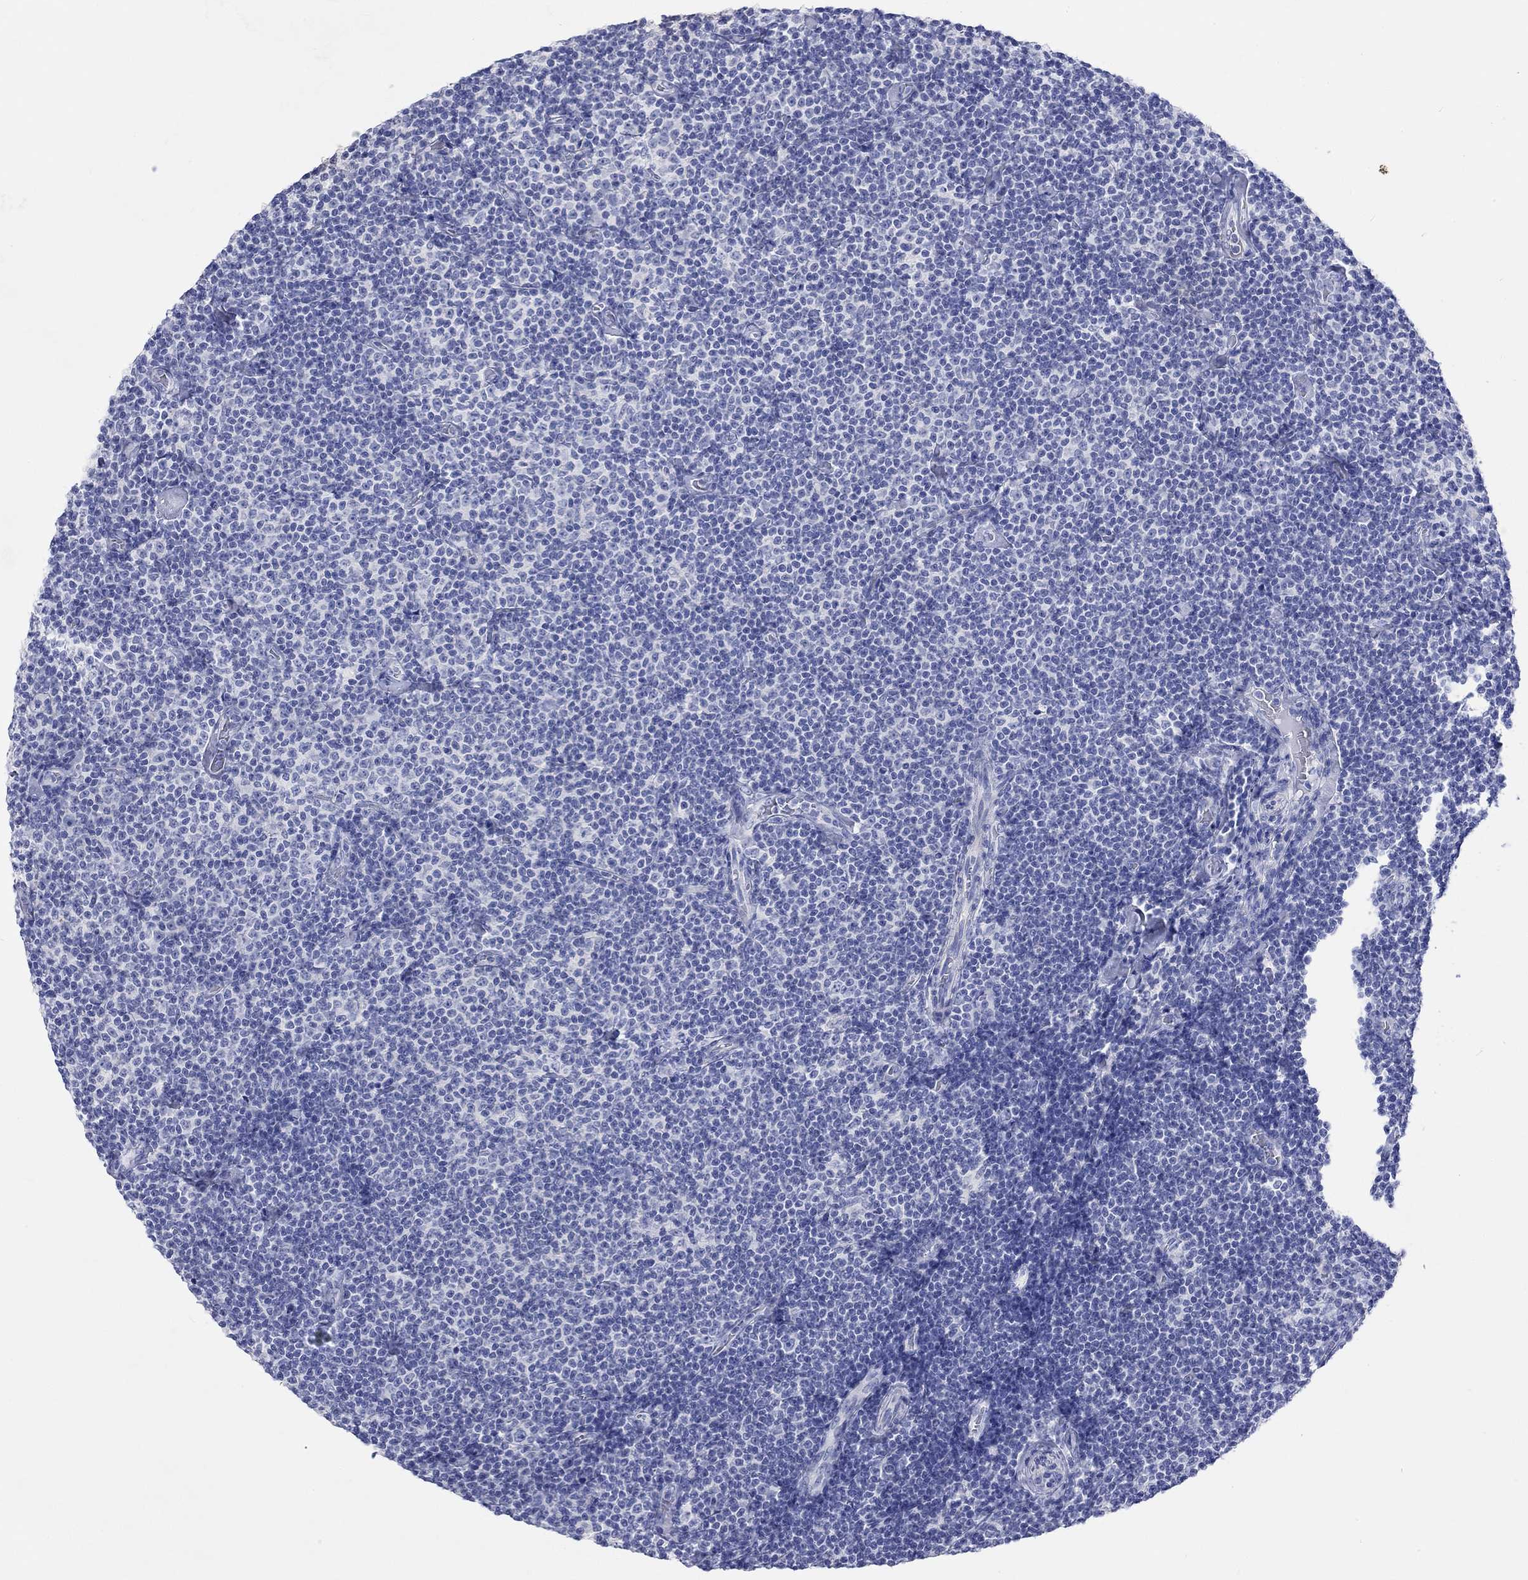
{"staining": {"intensity": "negative", "quantity": "none", "location": "none"}, "tissue": "lymphoma", "cell_type": "Tumor cells", "image_type": "cancer", "snomed": [{"axis": "morphology", "description": "Malignant lymphoma, non-Hodgkin's type, Low grade"}, {"axis": "topography", "description": "Lymph node"}], "caption": "Tumor cells are negative for protein expression in human low-grade malignant lymphoma, non-Hodgkin's type.", "gene": "SPATA9", "patient": {"sex": "male", "age": 81}}